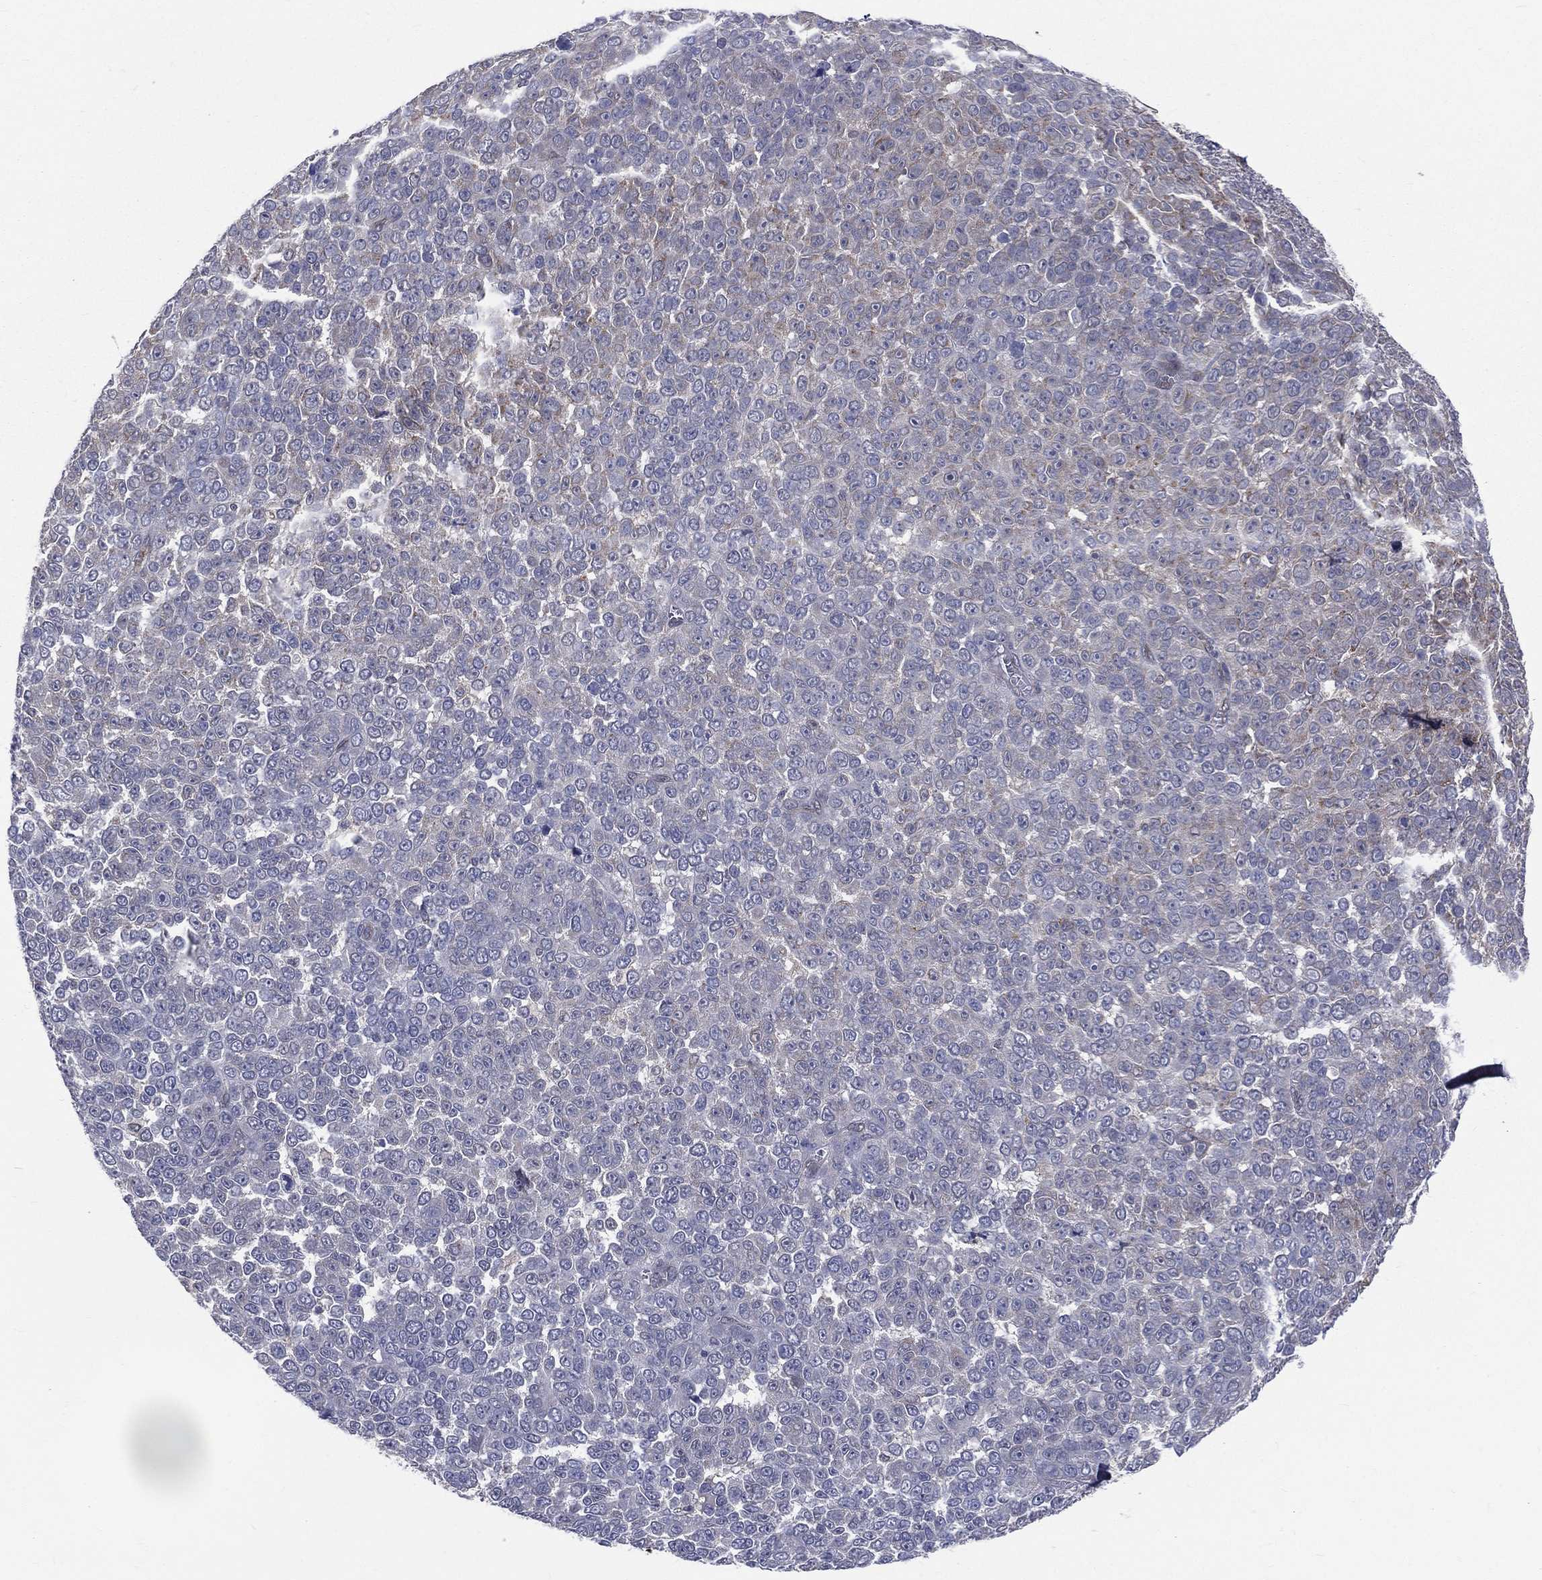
{"staining": {"intensity": "negative", "quantity": "none", "location": "none"}, "tissue": "melanoma", "cell_type": "Tumor cells", "image_type": "cancer", "snomed": [{"axis": "morphology", "description": "Malignant melanoma, NOS"}, {"axis": "topography", "description": "Skin"}], "caption": "Protein analysis of melanoma reveals no significant positivity in tumor cells.", "gene": "DLG4", "patient": {"sex": "female", "age": 95}}